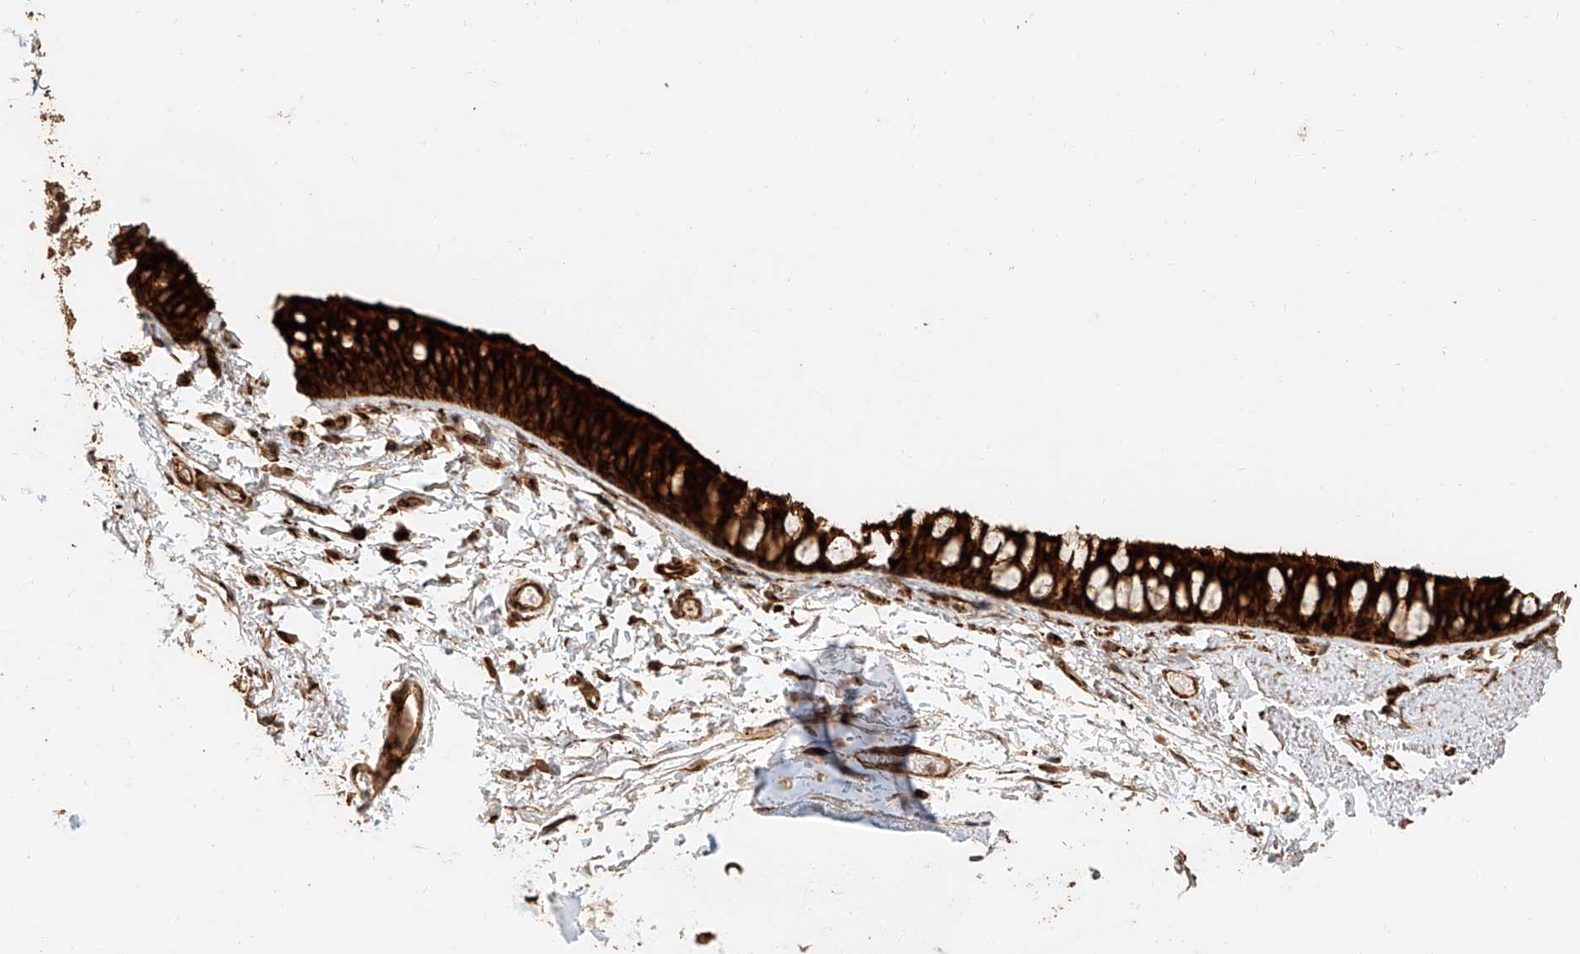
{"staining": {"intensity": "strong", "quantity": ">75%", "location": "cytoplasmic/membranous"}, "tissue": "bronchus", "cell_type": "Respiratory epithelial cells", "image_type": "normal", "snomed": [{"axis": "morphology", "description": "Normal tissue, NOS"}, {"axis": "topography", "description": "Cartilage tissue"}, {"axis": "topography", "description": "Bronchus"}], "caption": "High-magnification brightfield microscopy of normal bronchus stained with DAB (3,3'-diaminobenzidine) (brown) and counterstained with hematoxylin (blue). respiratory epithelial cells exhibit strong cytoplasmic/membranous expression is present in approximately>75% of cells. The protein of interest is shown in brown color, while the nuclei are stained blue.", "gene": "NAP1L1", "patient": {"sex": "female", "age": 73}}